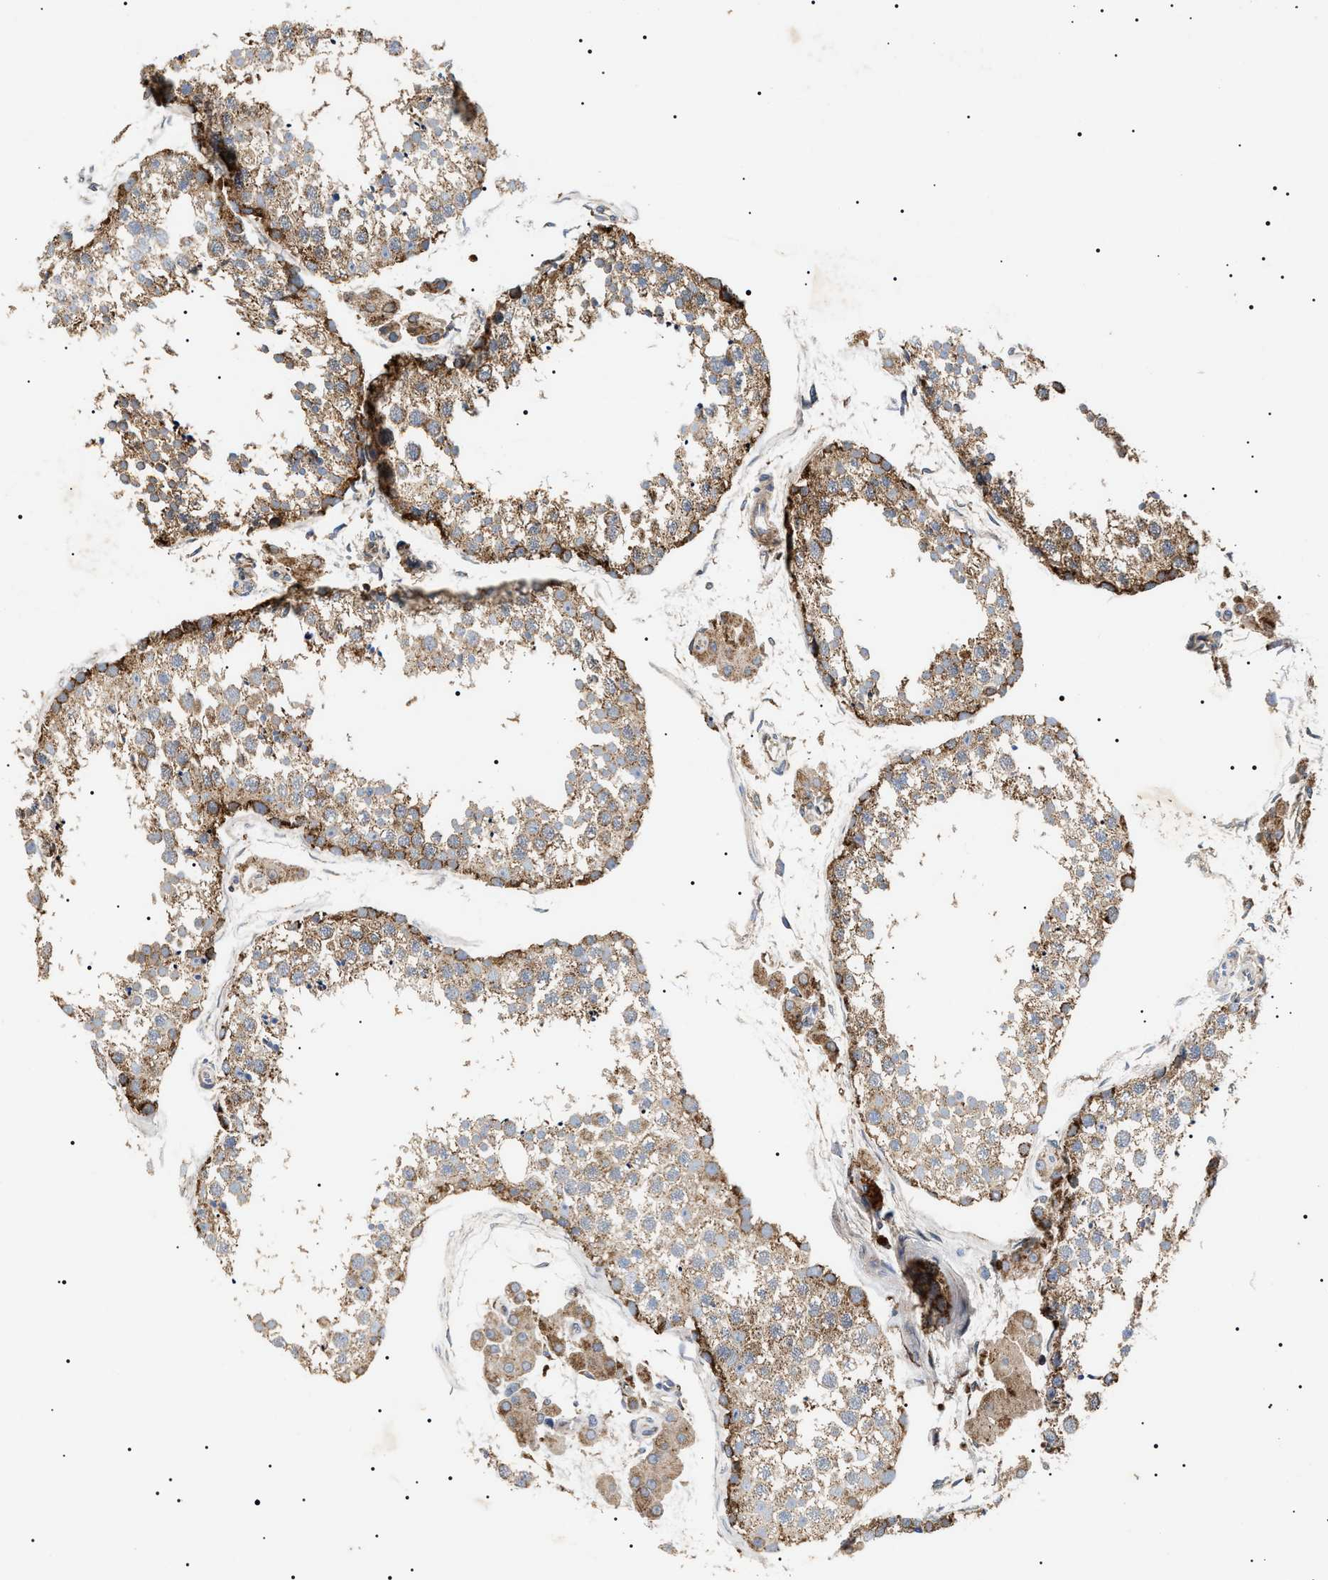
{"staining": {"intensity": "moderate", "quantity": ">75%", "location": "cytoplasmic/membranous"}, "tissue": "testis", "cell_type": "Cells in seminiferous ducts", "image_type": "normal", "snomed": [{"axis": "morphology", "description": "Normal tissue, NOS"}, {"axis": "topography", "description": "Testis"}], "caption": "Unremarkable testis shows moderate cytoplasmic/membranous positivity in about >75% of cells in seminiferous ducts, visualized by immunohistochemistry.", "gene": "OXSM", "patient": {"sex": "male", "age": 56}}